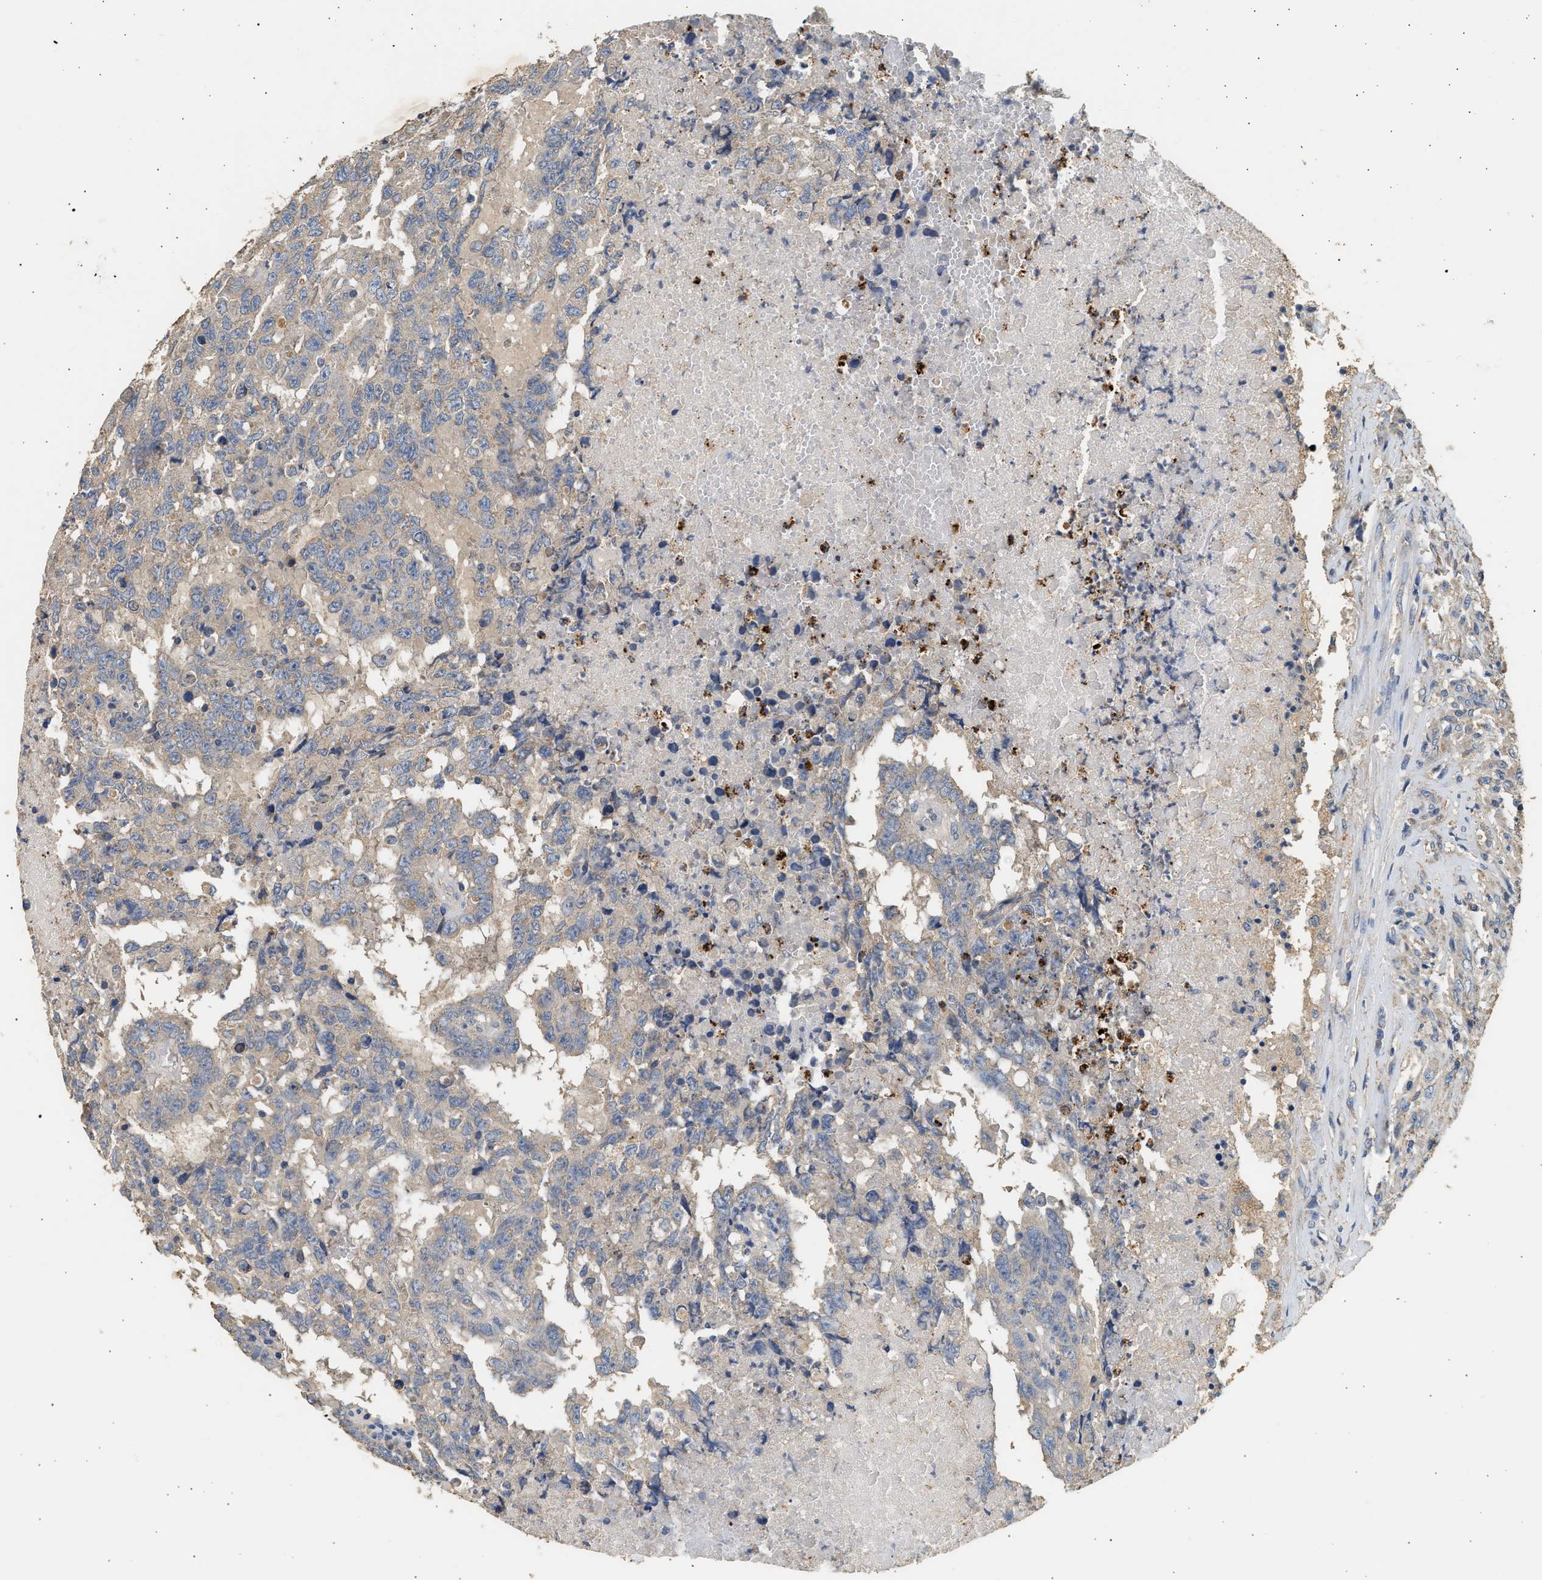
{"staining": {"intensity": "weak", "quantity": "25%-75%", "location": "cytoplasmic/membranous"}, "tissue": "testis cancer", "cell_type": "Tumor cells", "image_type": "cancer", "snomed": [{"axis": "morphology", "description": "Necrosis, NOS"}, {"axis": "morphology", "description": "Carcinoma, Embryonal, NOS"}, {"axis": "topography", "description": "Testis"}], "caption": "There is low levels of weak cytoplasmic/membranous staining in tumor cells of testis cancer, as demonstrated by immunohistochemical staining (brown color).", "gene": "WDR31", "patient": {"sex": "male", "age": 19}}